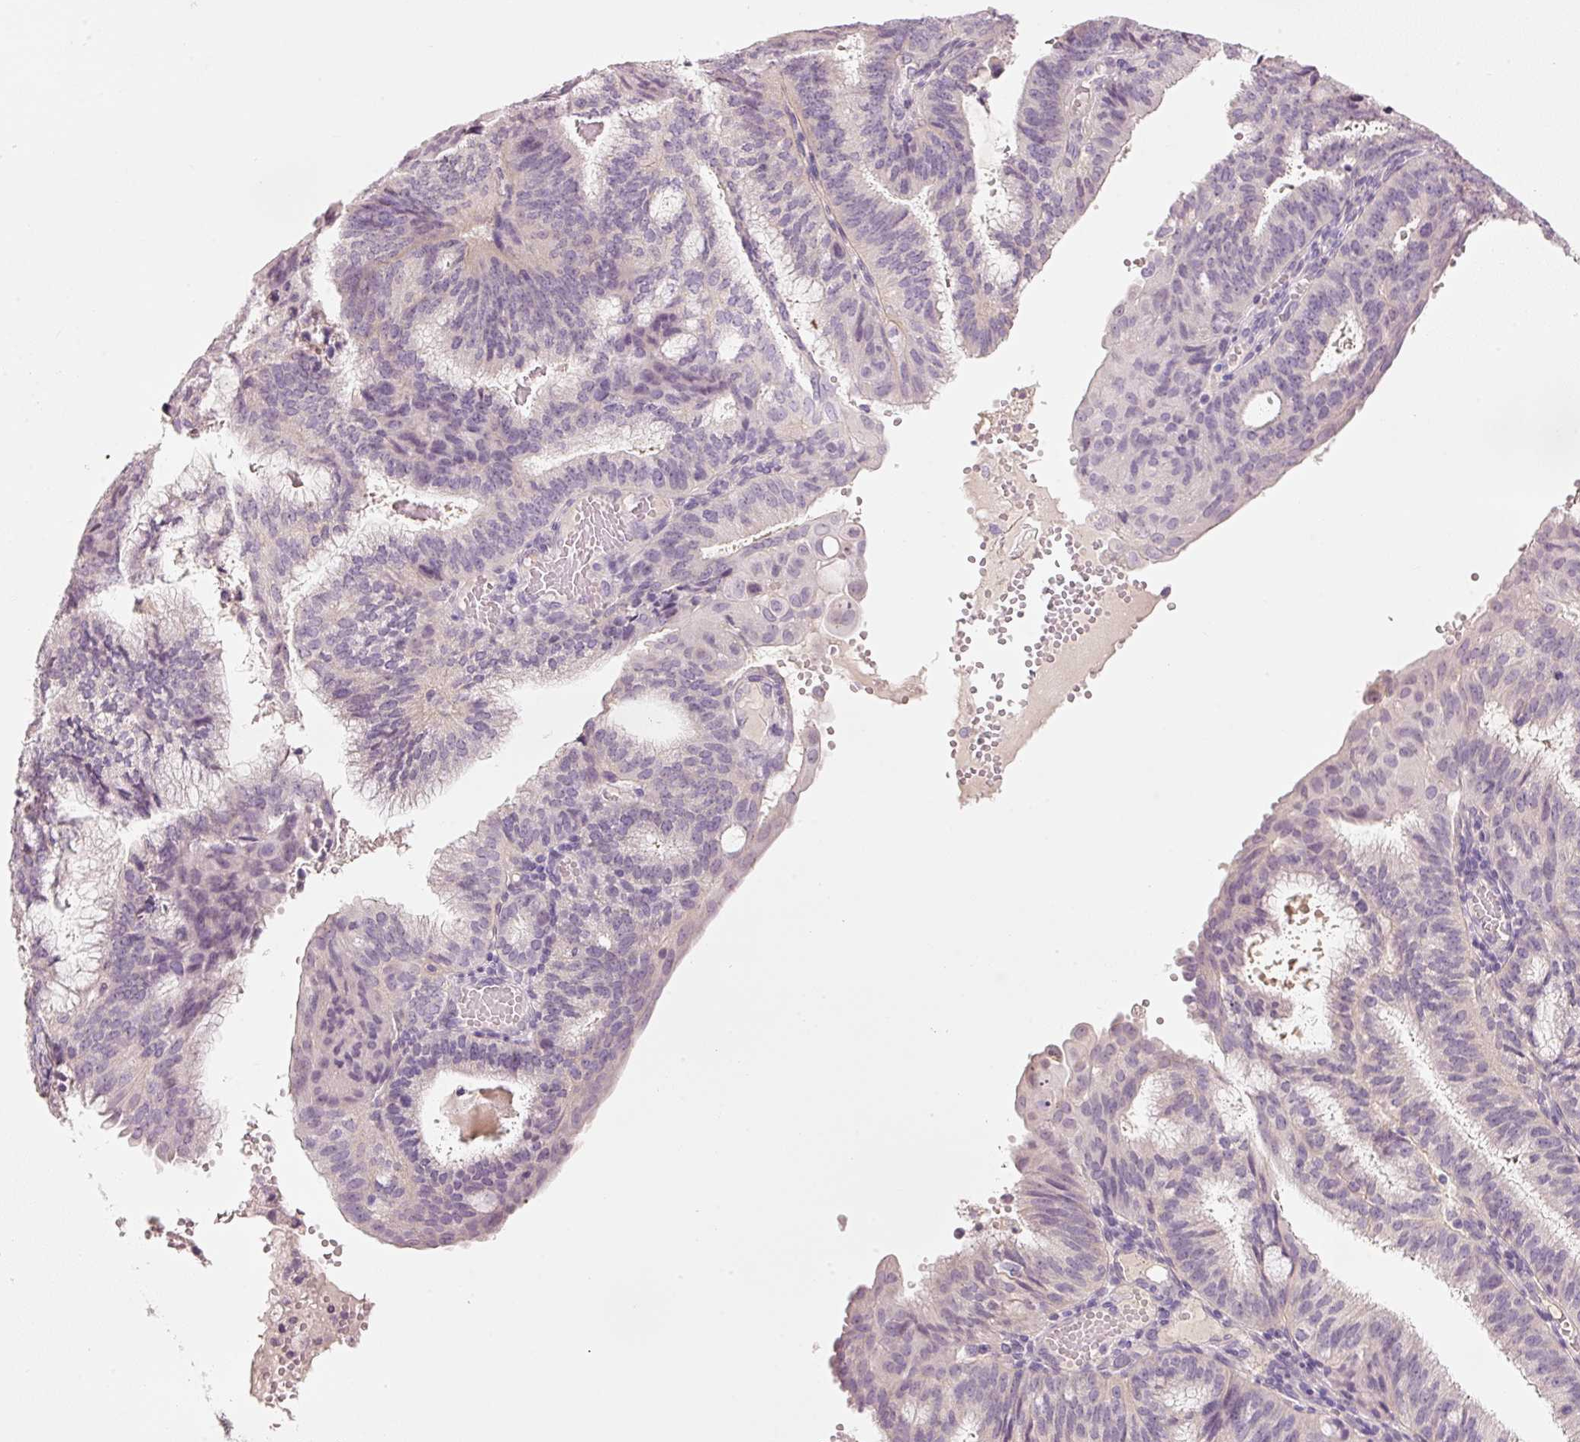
{"staining": {"intensity": "negative", "quantity": "none", "location": "none"}, "tissue": "endometrial cancer", "cell_type": "Tumor cells", "image_type": "cancer", "snomed": [{"axis": "morphology", "description": "Adenocarcinoma, NOS"}, {"axis": "topography", "description": "Endometrium"}], "caption": "Tumor cells show no significant protein positivity in adenocarcinoma (endometrial). (DAB immunohistochemistry (IHC), high magnification).", "gene": "STEAP1", "patient": {"sex": "female", "age": 49}}